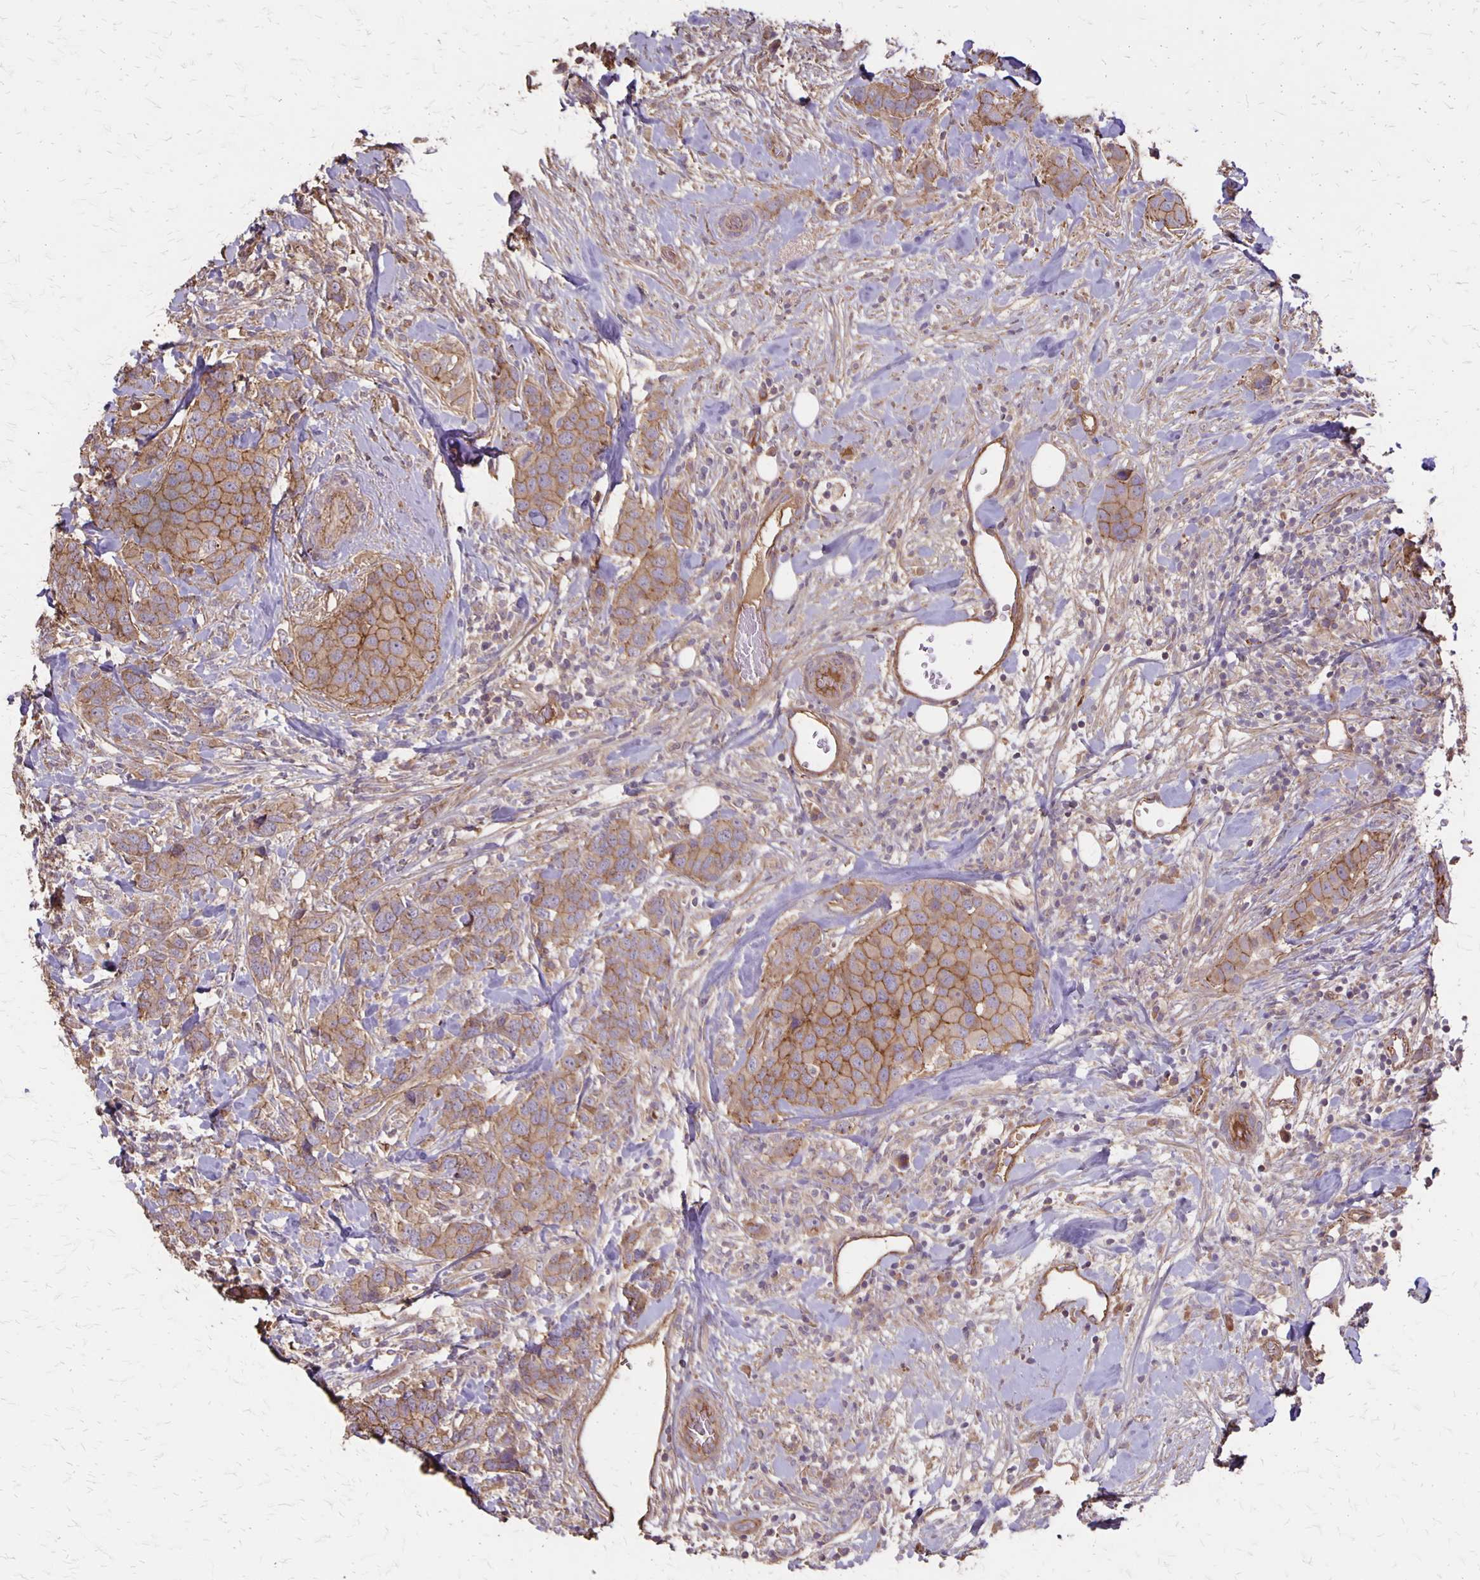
{"staining": {"intensity": "moderate", "quantity": ">75%", "location": "cytoplasmic/membranous"}, "tissue": "breast cancer", "cell_type": "Tumor cells", "image_type": "cancer", "snomed": [{"axis": "morphology", "description": "Lobular carcinoma"}, {"axis": "topography", "description": "Breast"}], "caption": "Lobular carcinoma (breast) tissue demonstrates moderate cytoplasmic/membranous staining in about >75% of tumor cells (IHC, brightfield microscopy, high magnification).", "gene": "PROM2", "patient": {"sex": "female", "age": 59}}